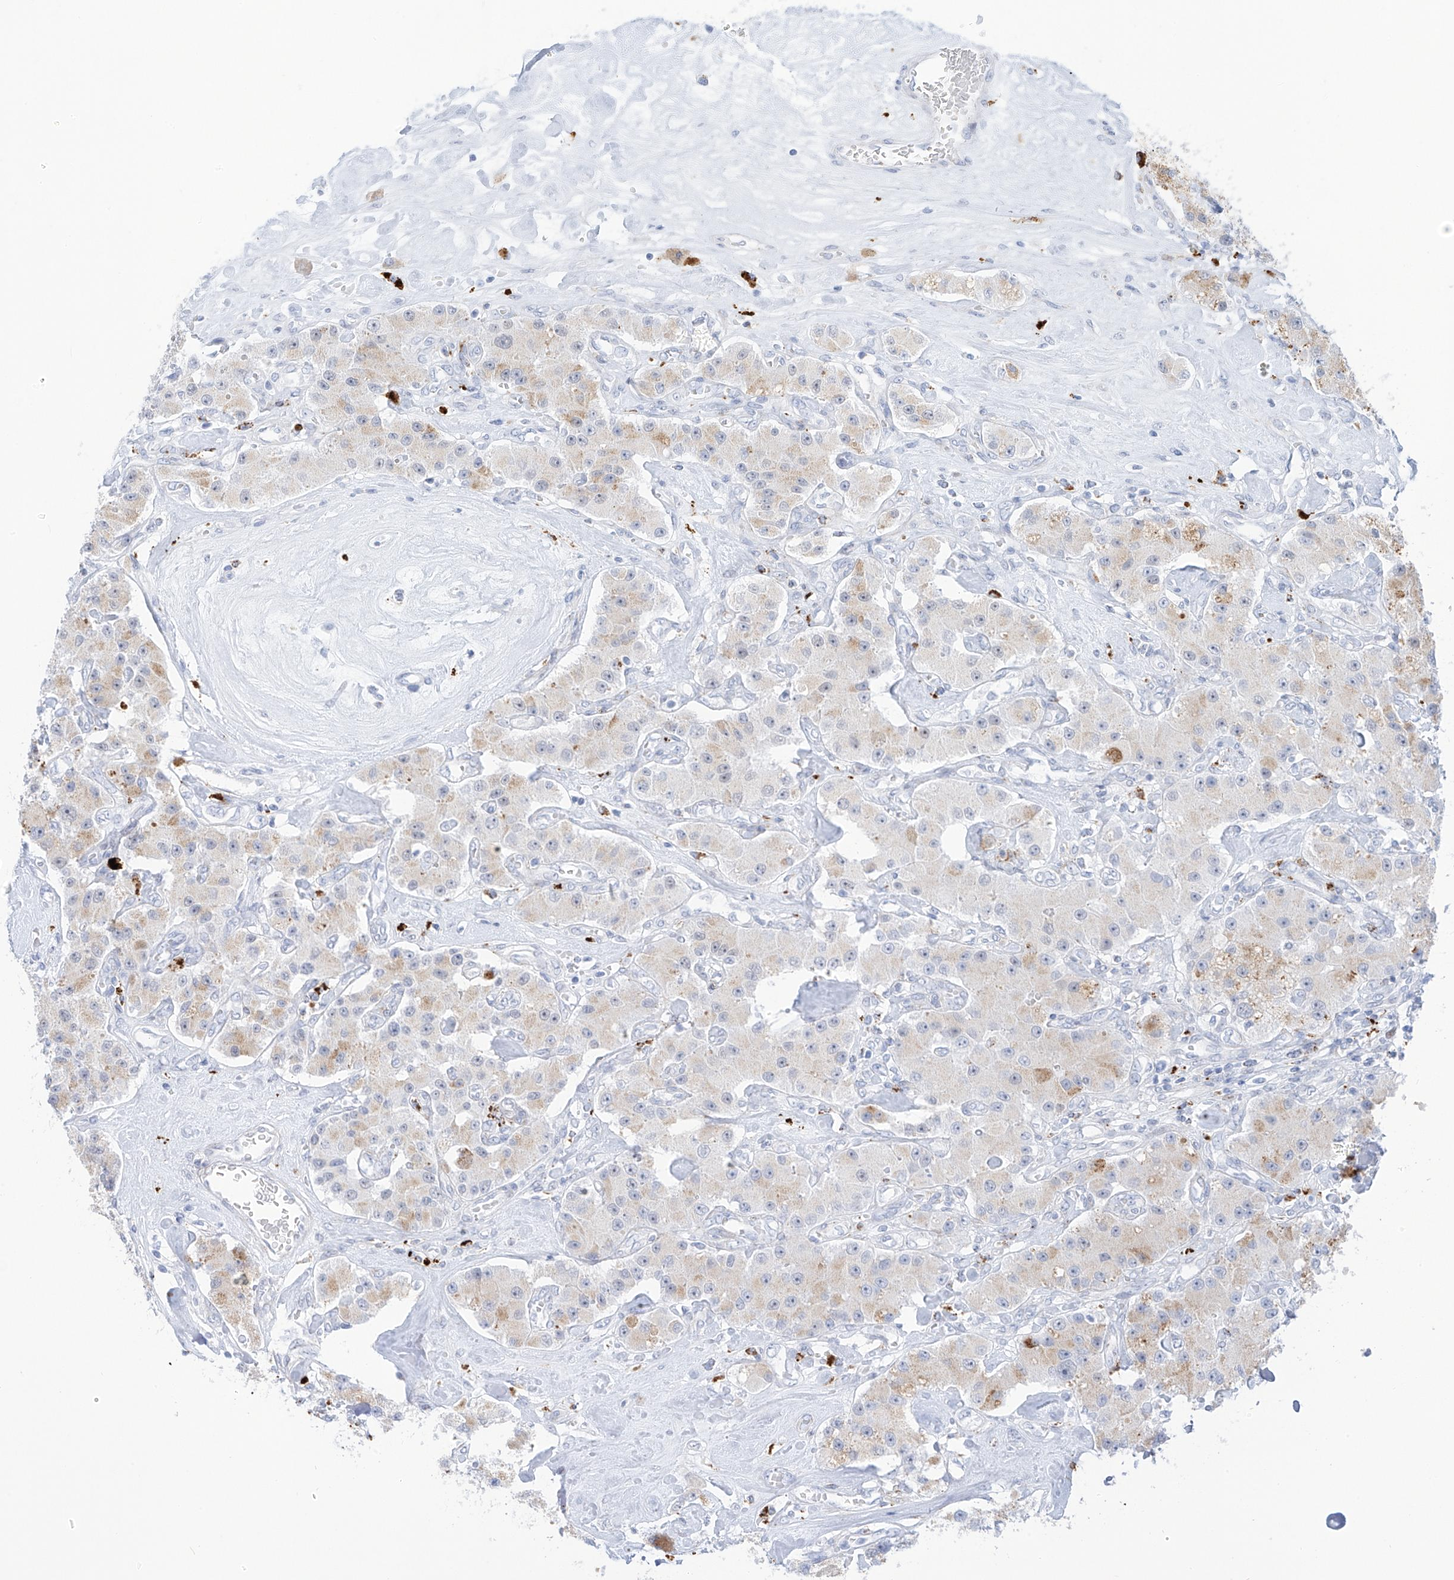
{"staining": {"intensity": "negative", "quantity": "none", "location": "none"}, "tissue": "carcinoid", "cell_type": "Tumor cells", "image_type": "cancer", "snomed": [{"axis": "morphology", "description": "Carcinoid, malignant, NOS"}, {"axis": "topography", "description": "Pancreas"}], "caption": "The immunohistochemistry (IHC) histopathology image has no significant positivity in tumor cells of carcinoid tissue.", "gene": "PSPH", "patient": {"sex": "male", "age": 41}}